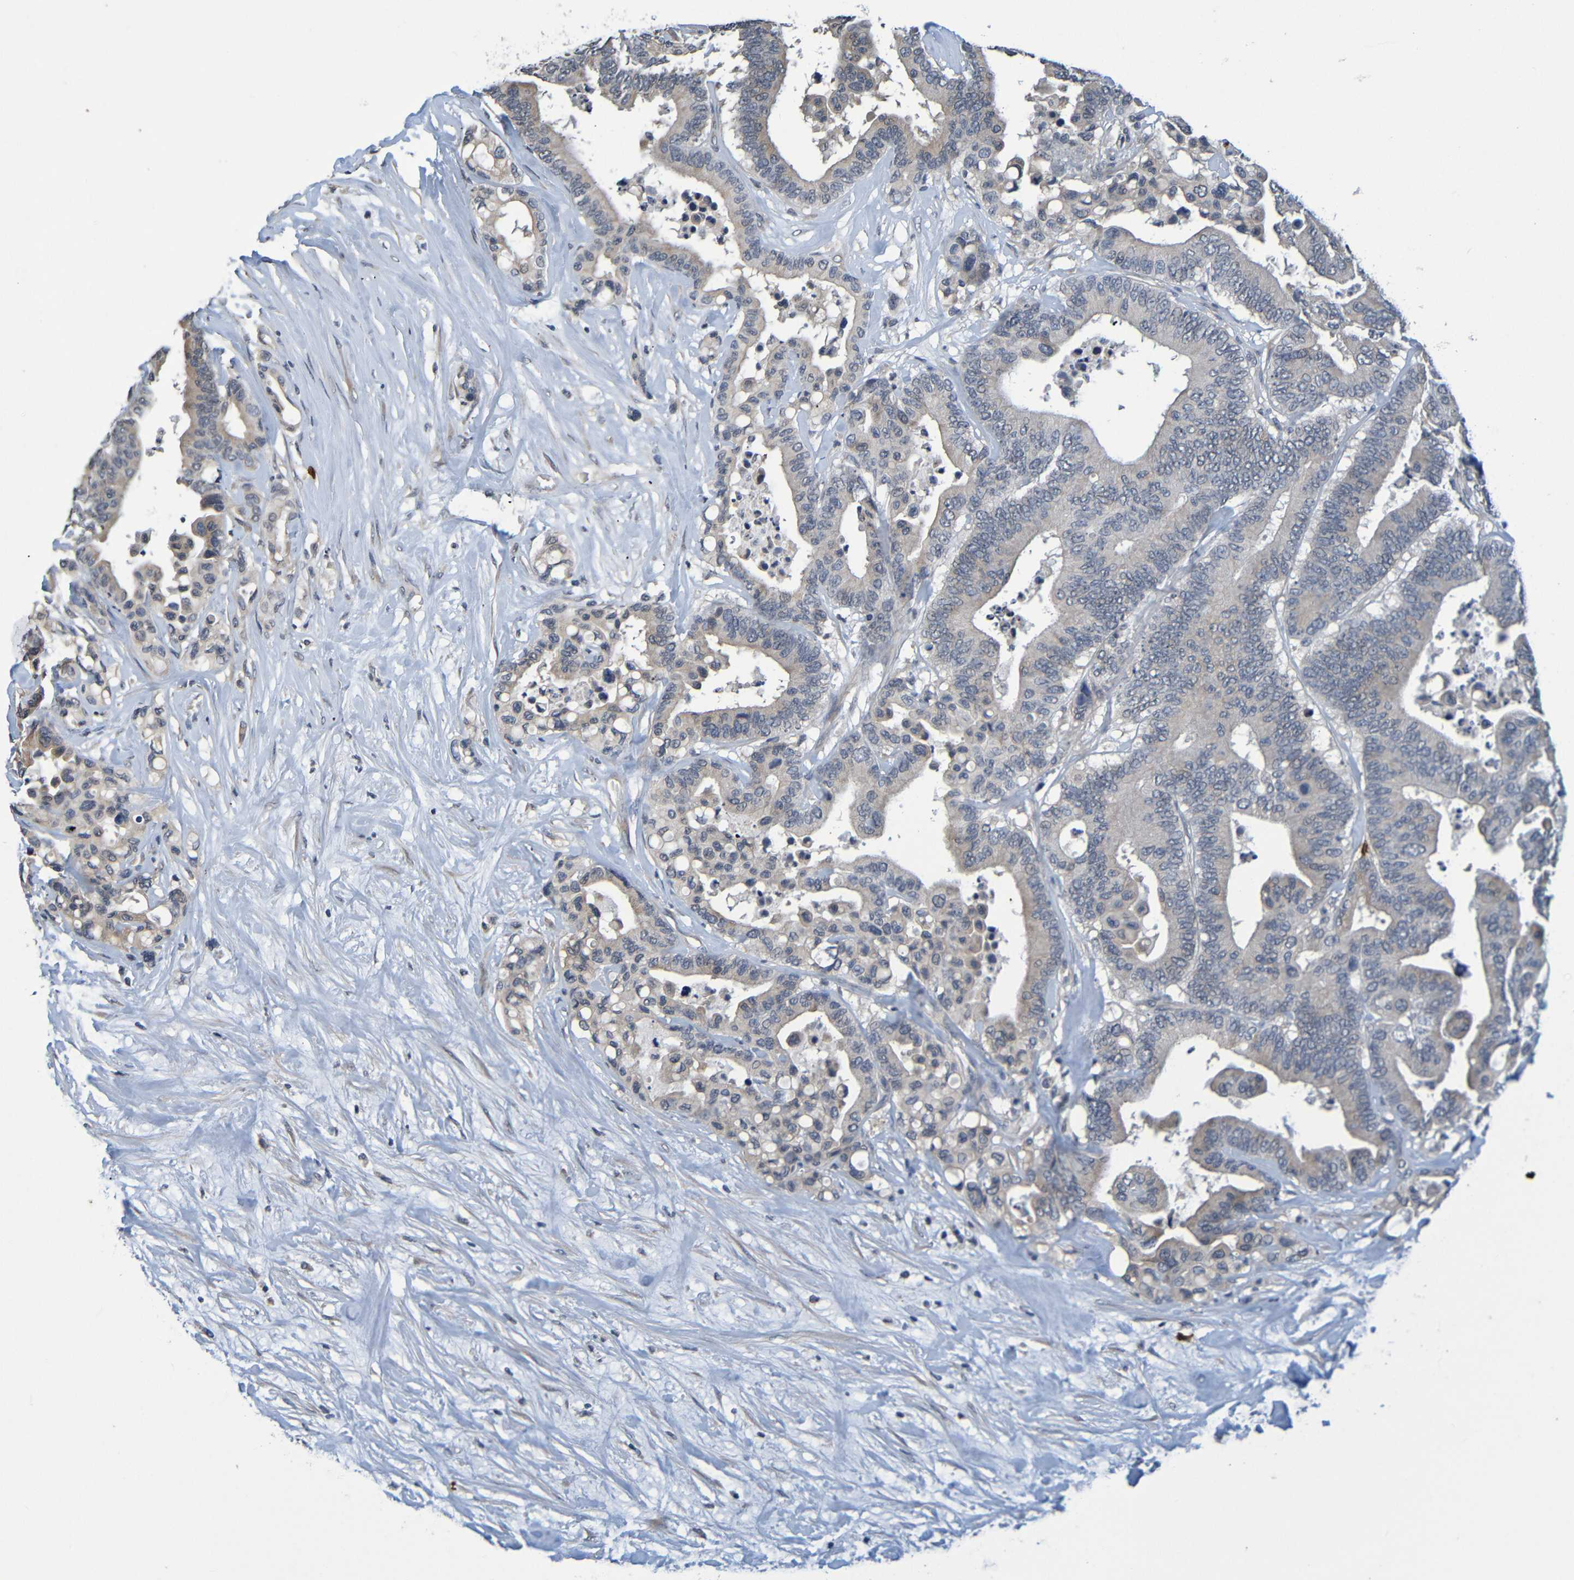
{"staining": {"intensity": "weak", "quantity": "<25%", "location": "cytoplasmic/membranous"}, "tissue": "colorectal cancer", "cell_type": "Tumor cells", "image_type": "cancer", "snomed": [{"axis": "morphology", "description": "Normal tissue, NOS"}, {"axis": "morphology", "description": "Adenocarcinoma, NOS"}, {"axis": "topography", "description": "Colon"}], "caption": "High magnification brightfield microscopy of adenocarcinoma (colorectal) stained with DAB (3,3'-diaminobenzidine) (brown) and counterstained with hematoxylin (blue): tumor cells show no significant staining.", "gene": "C3AR1", "patient": {"sex": "male", "age": 82}}